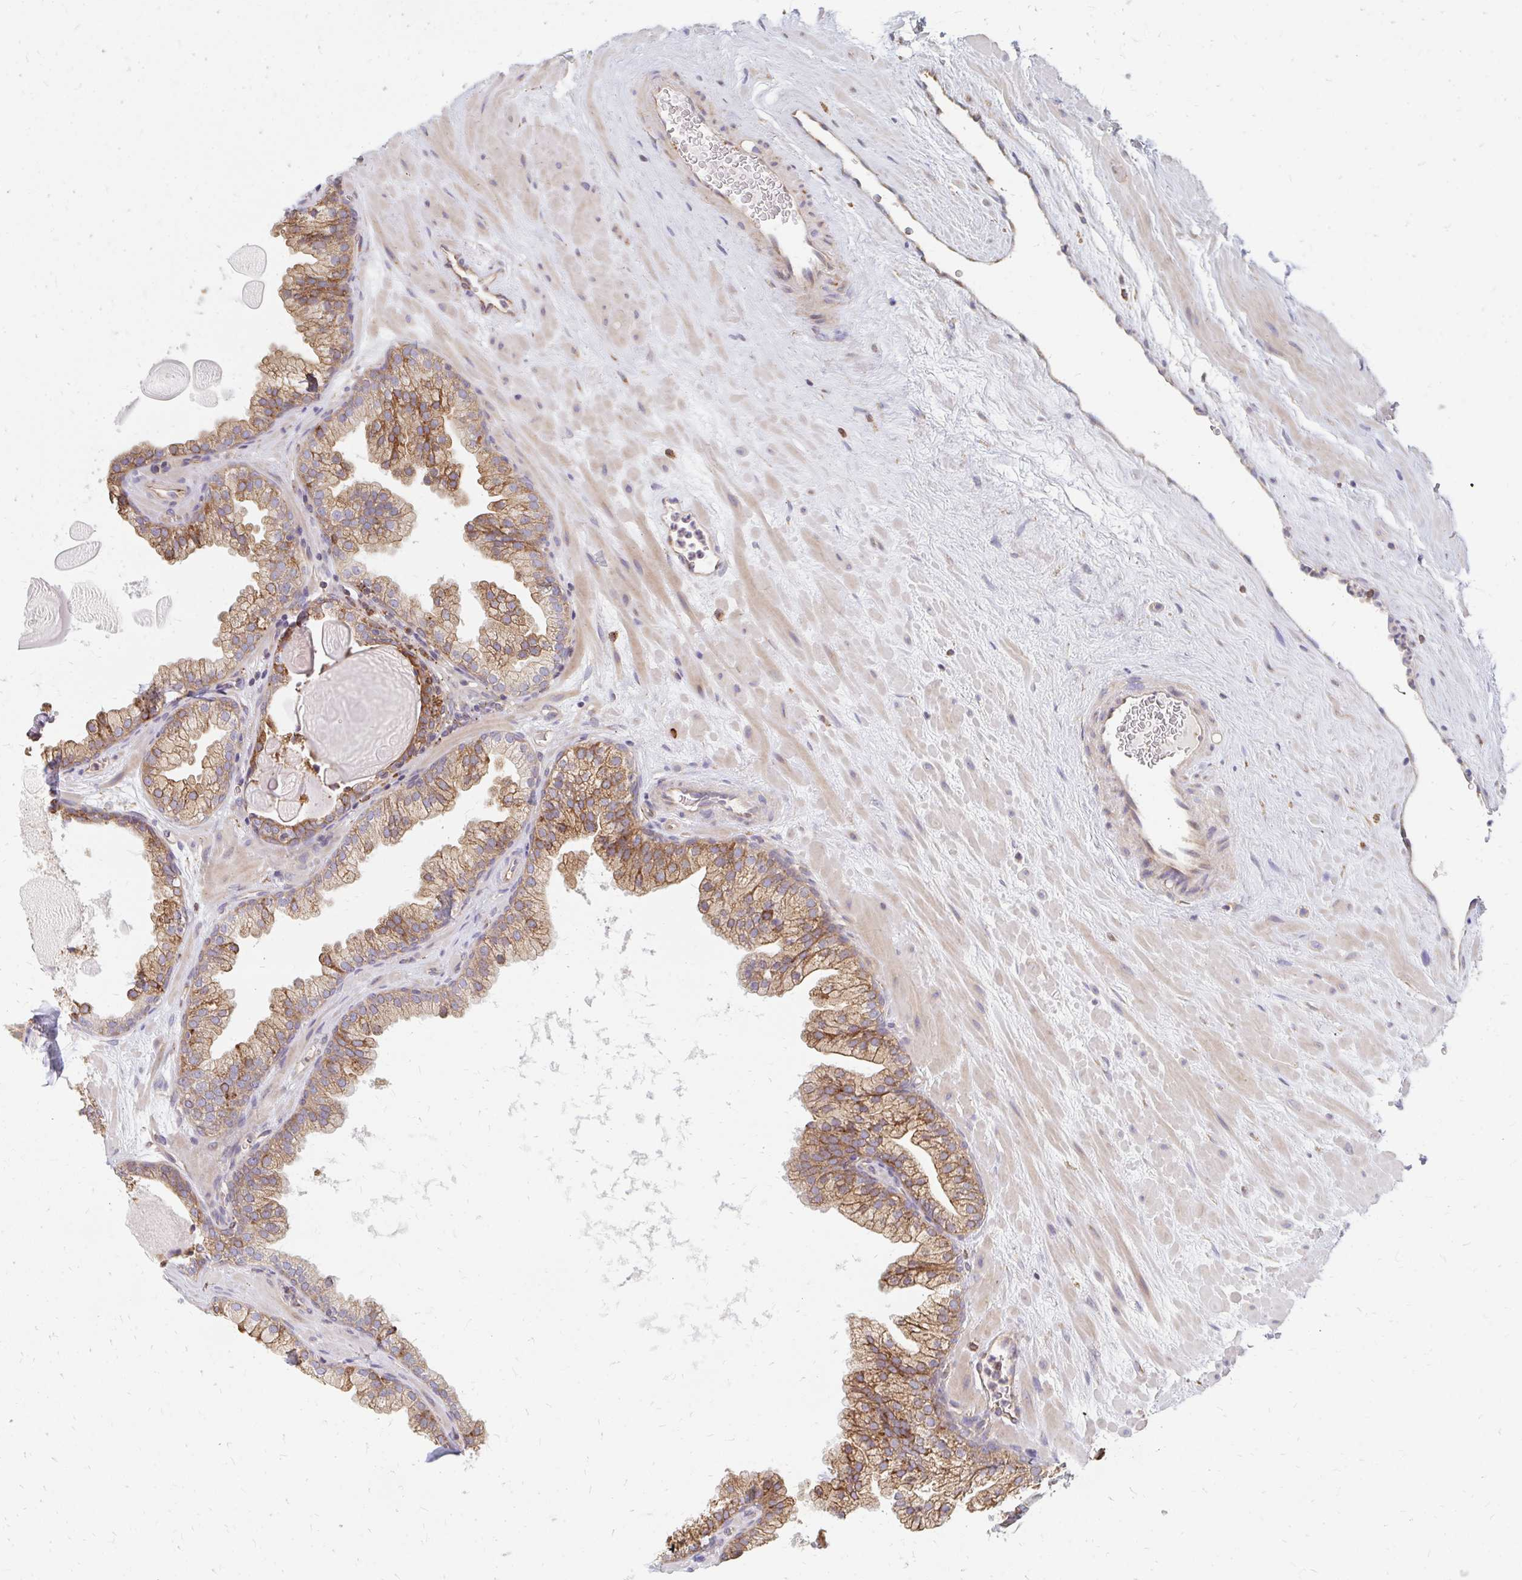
{"staining": {"intensity": "moderate", "quantity": ">75%", "location": "cytoplasmic/membranous"}, "tissue": "prostate", "cell_type": "Glandular cells", "image_type": "normal", "snomed": [{"axis": "morphology", "description": "Normal tissue, NOS"}, {"axis": "topography", "description": "Prostate"}, {"axis": "topography", "description": "Peripheral nerve tissue"}], "caption": "Prostate stained for a protein (brown) displays moderate cytoplasmic/membranous positive positivity in approximately >75% of glandular cells.", "gene": "PPP1R13L", "patient": {"sex": "male", "age": 61}}